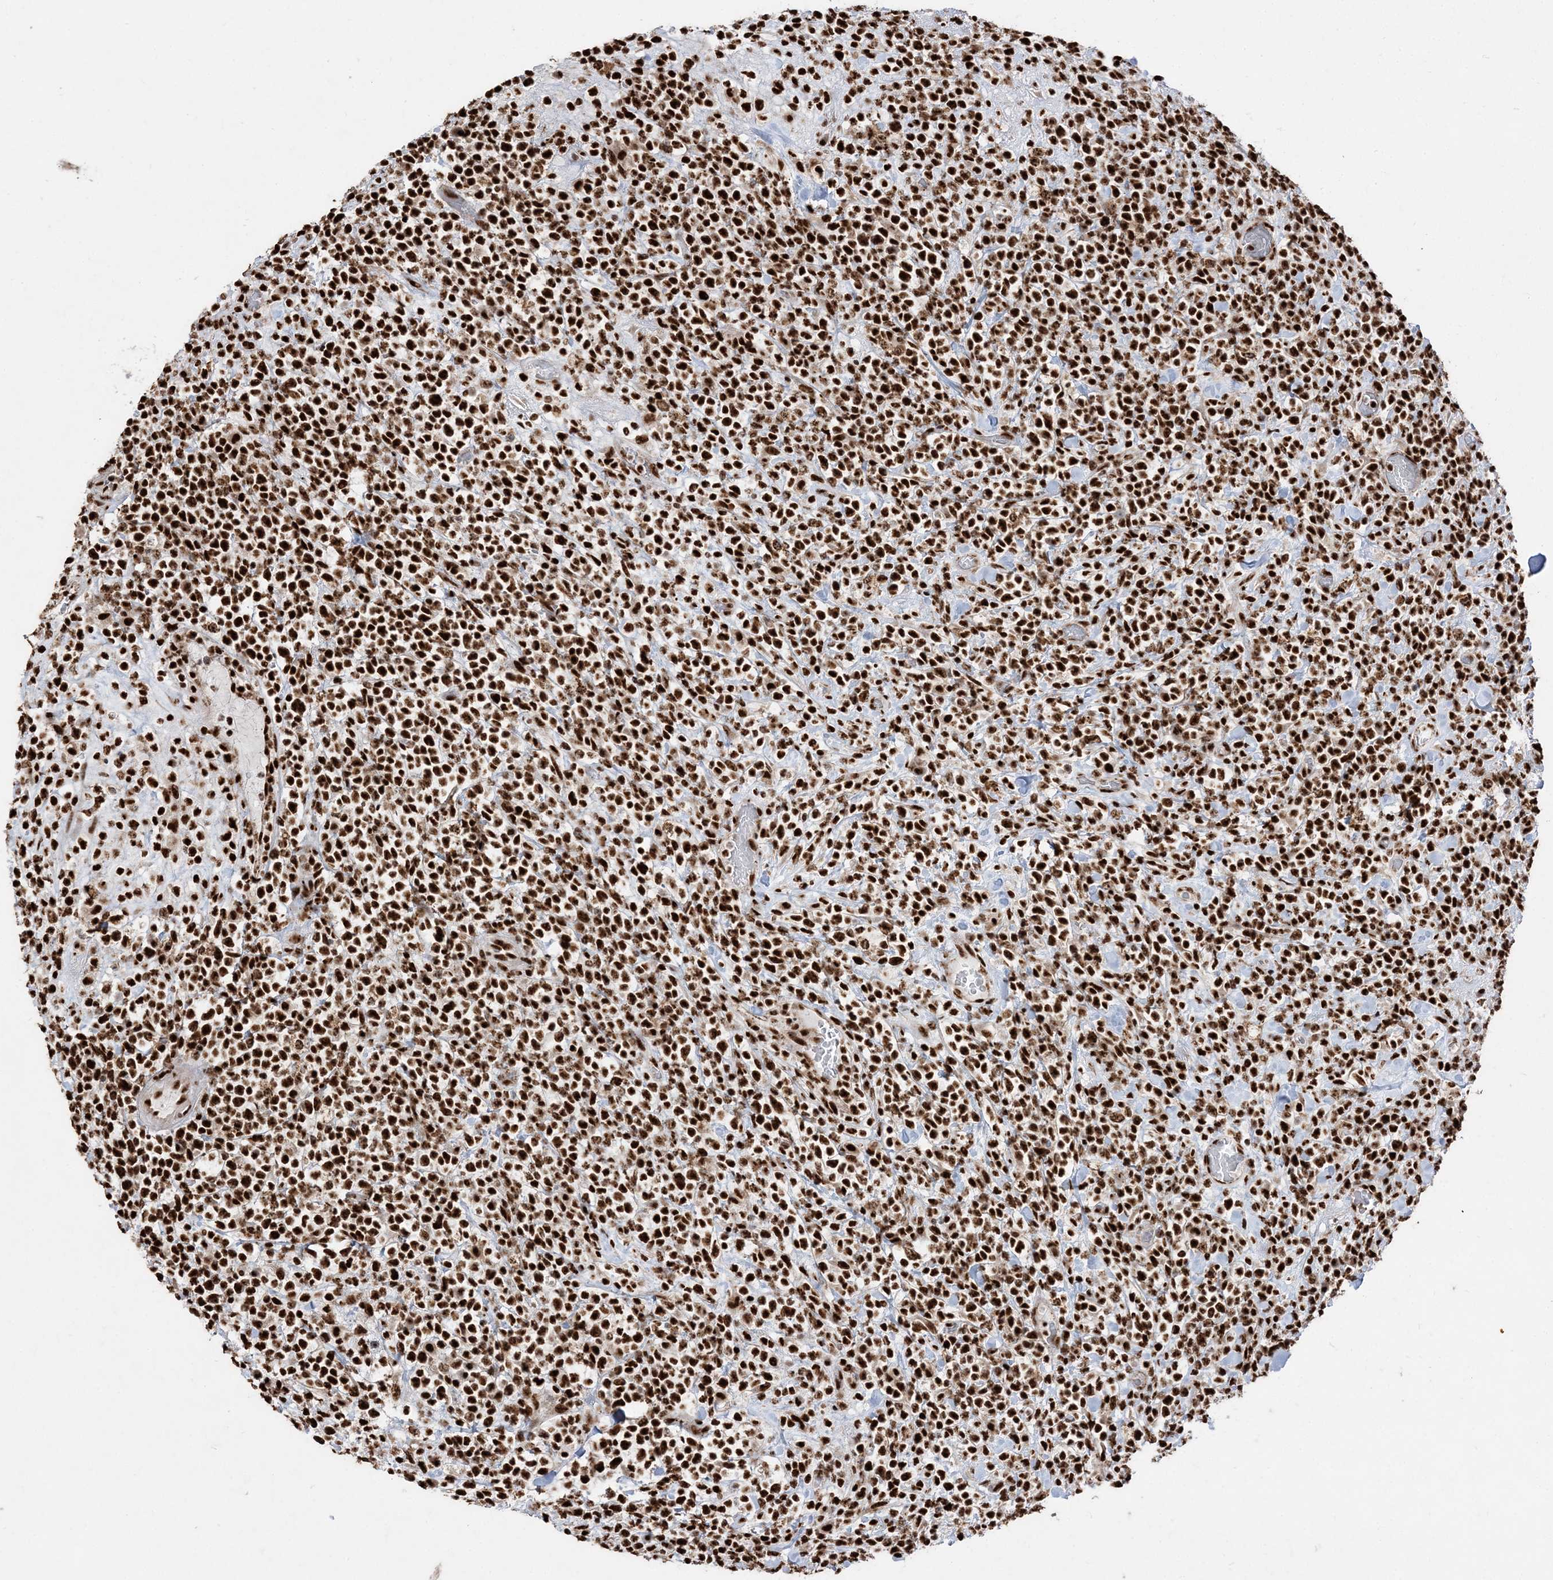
{"staining": {"intensity": "strong", "quantity": ">75%", "location": "nuclear"}, "tissue": "lymphoma", "cell_type": "Tumor cells", "image_type": "cancer", "snomed": [{"axis": "morphology", "description": "Malignant lymphoma, non-Hodgkin's type, High grade"}, {"axis": "topography", "description": "Colon"}], "caption": "Tumor cells demonstrate high levels of strong nuclear positivity in approximately >75% of cells in human high-grade malignant lymphoma, non-Hodgkin's type.", "gene": "RBM17", "patient": {"sex": "female", "age": 53}}